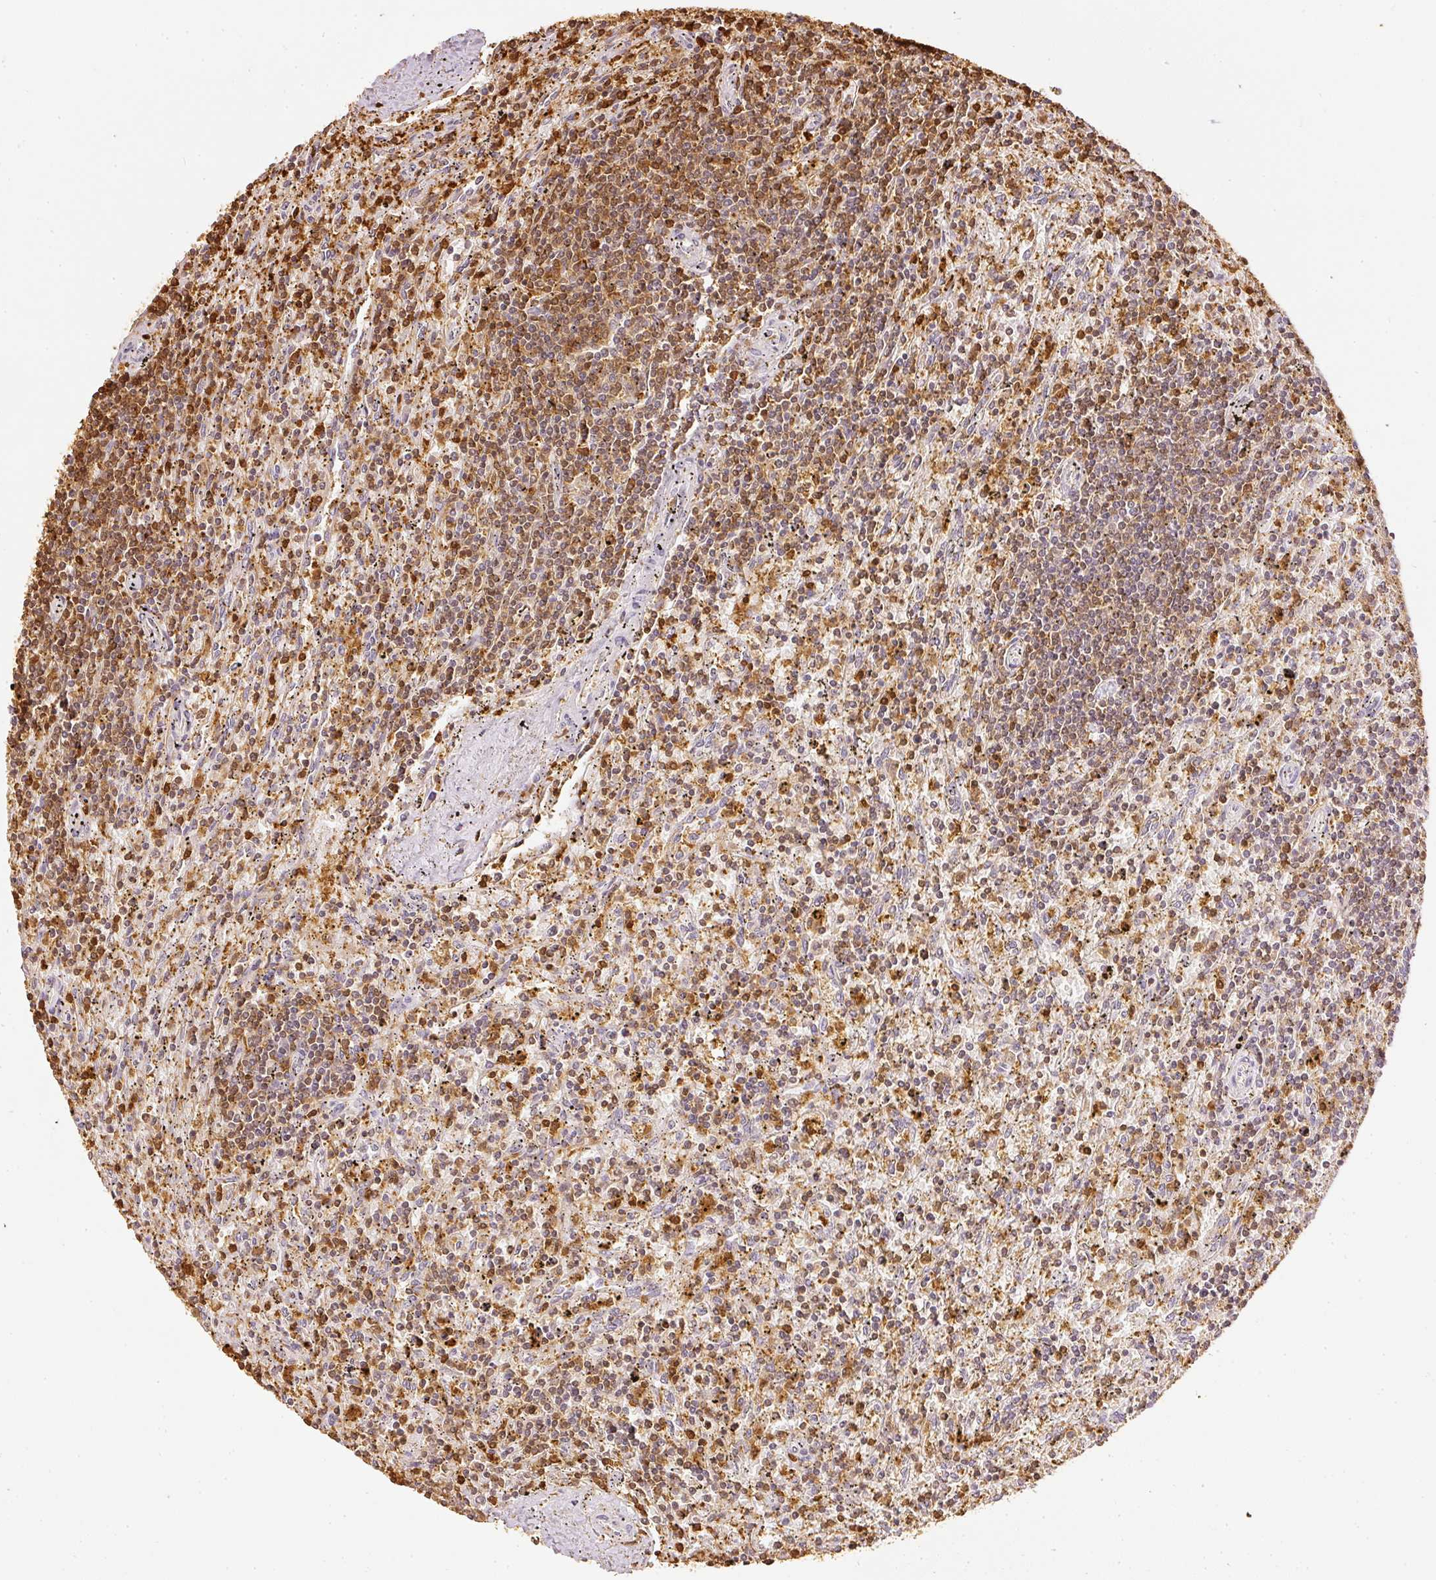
{"staining": {"intensity": "moderate", "quantity": "25%-75%", "location": "cytoplasmic/membranous"}, "tissue": "lymphoma", "cell_type": "Tumor cells", "image_type": "cancer", "snomed": [{"axis": "morphology", "description": "Malignant lymphoma, non-Hodgkin's type, Low grade"}, {"axis": "topography", "description": "Spleen"}], "caption": "Human lymphoma stained with a brown dye demonstrates moderate cytoplasmic/membranous positive staining in approximately 25%-75% of tumor cells.", "gene": "PFN1", "patient": {"sex": "male", "age": 76}}